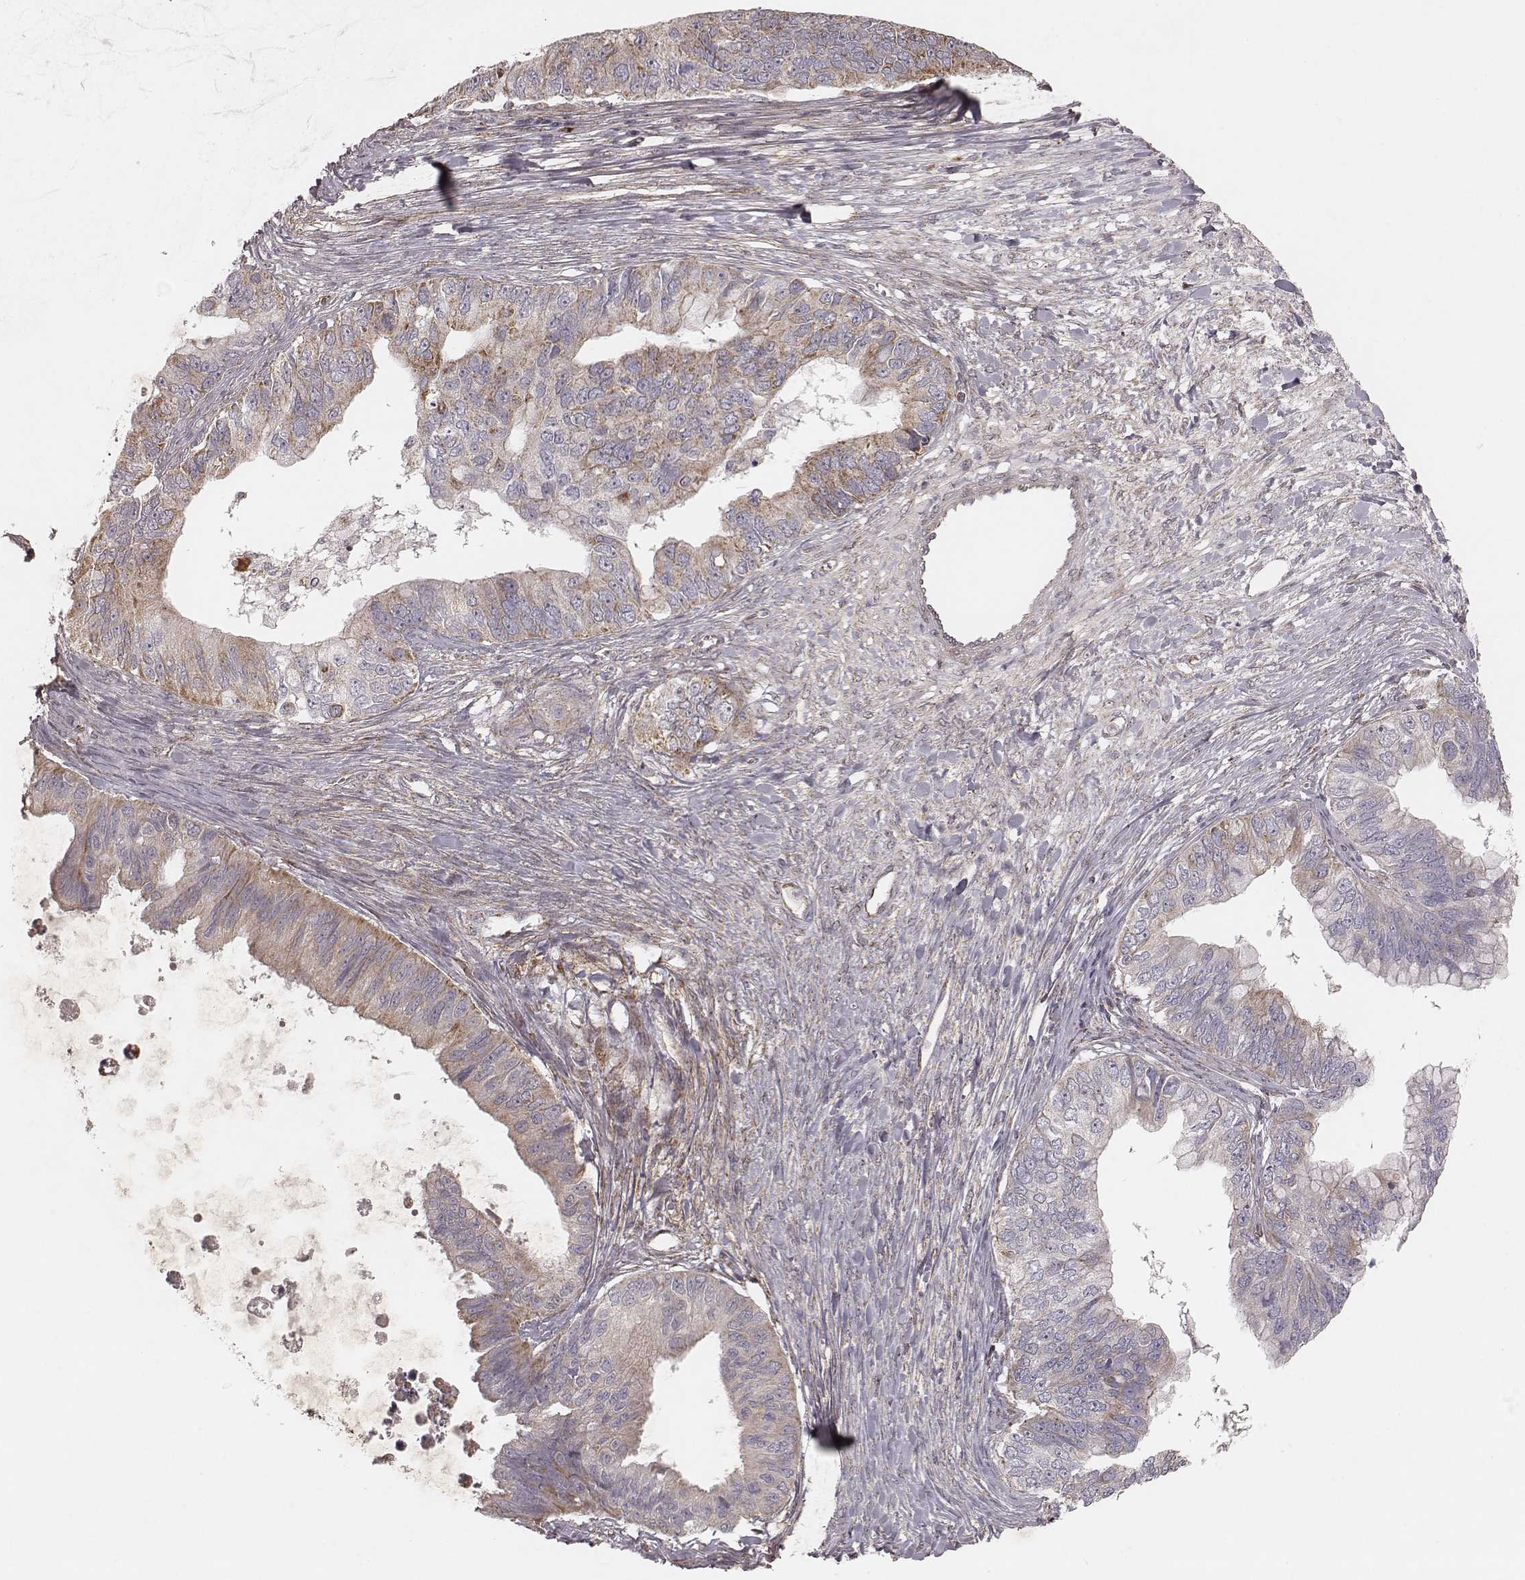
{"staining": {"intensity": "weak", "quantity": "<25%", "location": "cytoplasmic/membranous"}, "tissue": "ovarian cancer", "cell_type": "Tumor cells", "image_type": "cancer", "snomed": [{"axis": "morphology", "description": "Cystadenocarcinoma, mucinous, NOS"}, {"axis": "topography", "description": "Ovary"}], "caption": "This is a image of immunohistochemistry (IHC) staining of ovarian cancer, which shows no staining in tumor cells.", "gene": "NDUFA7", "patient": {"sex": "female", "age": 76}}